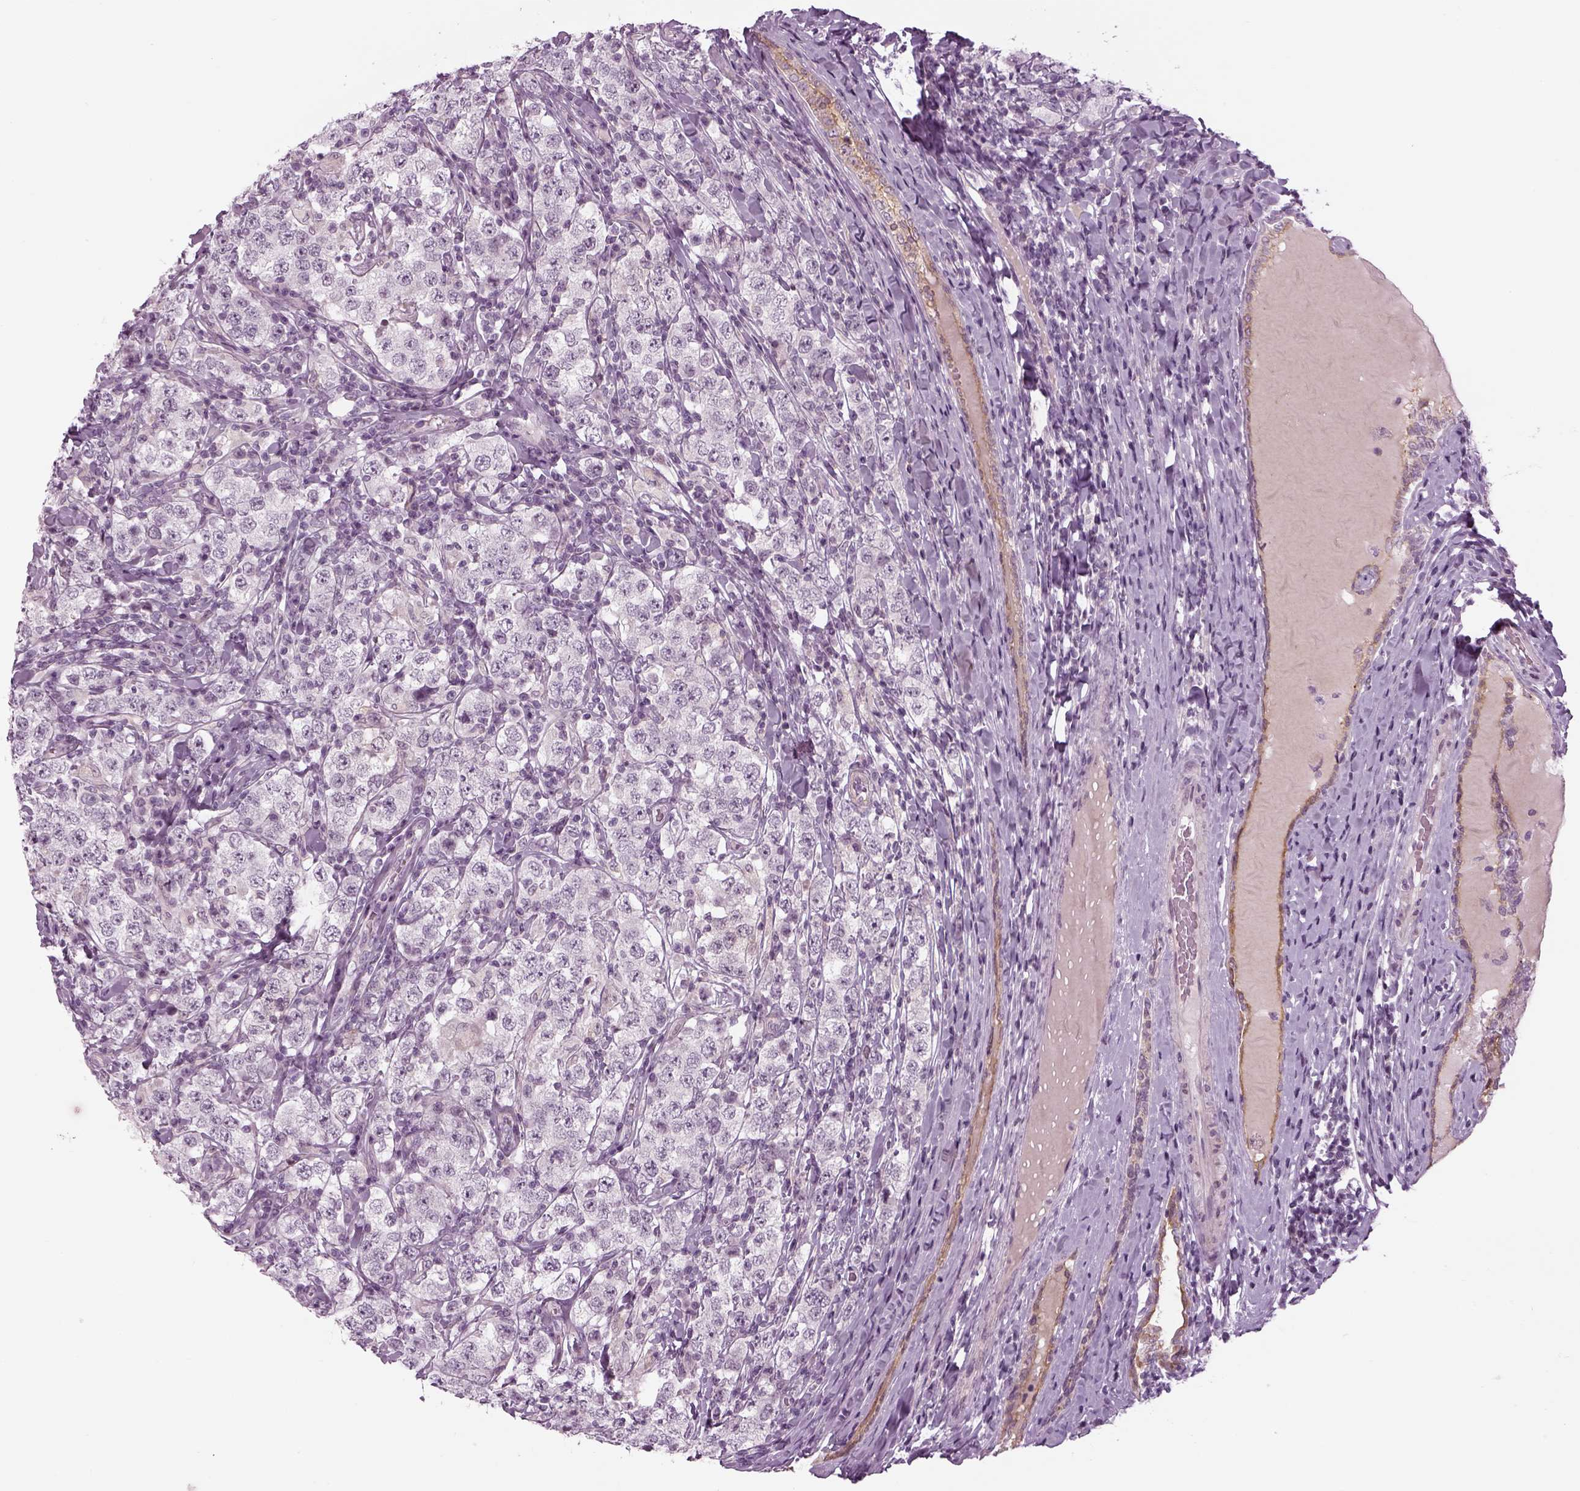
{"staining": {"intensity": "negative", "quantity": "none", "location": "none"}, "tissue": "testis cancer", "cell_type": "Tumor cells", "image_type": "cancer", "snomed": [{"axis": "morphology", "description": "Seminoma, NOS"}, {"axis": "morphology", "description": "Carcinoma, Embryonal, NOS"}, {"axis": "topography", "description": "Testis"}], "caption": "Testis cancer was stained to show a protein in brown. There is no significant staining in tumor cells.", "gene": "LRRIQ3", "patient": {"sex": "male", "age": 41}}